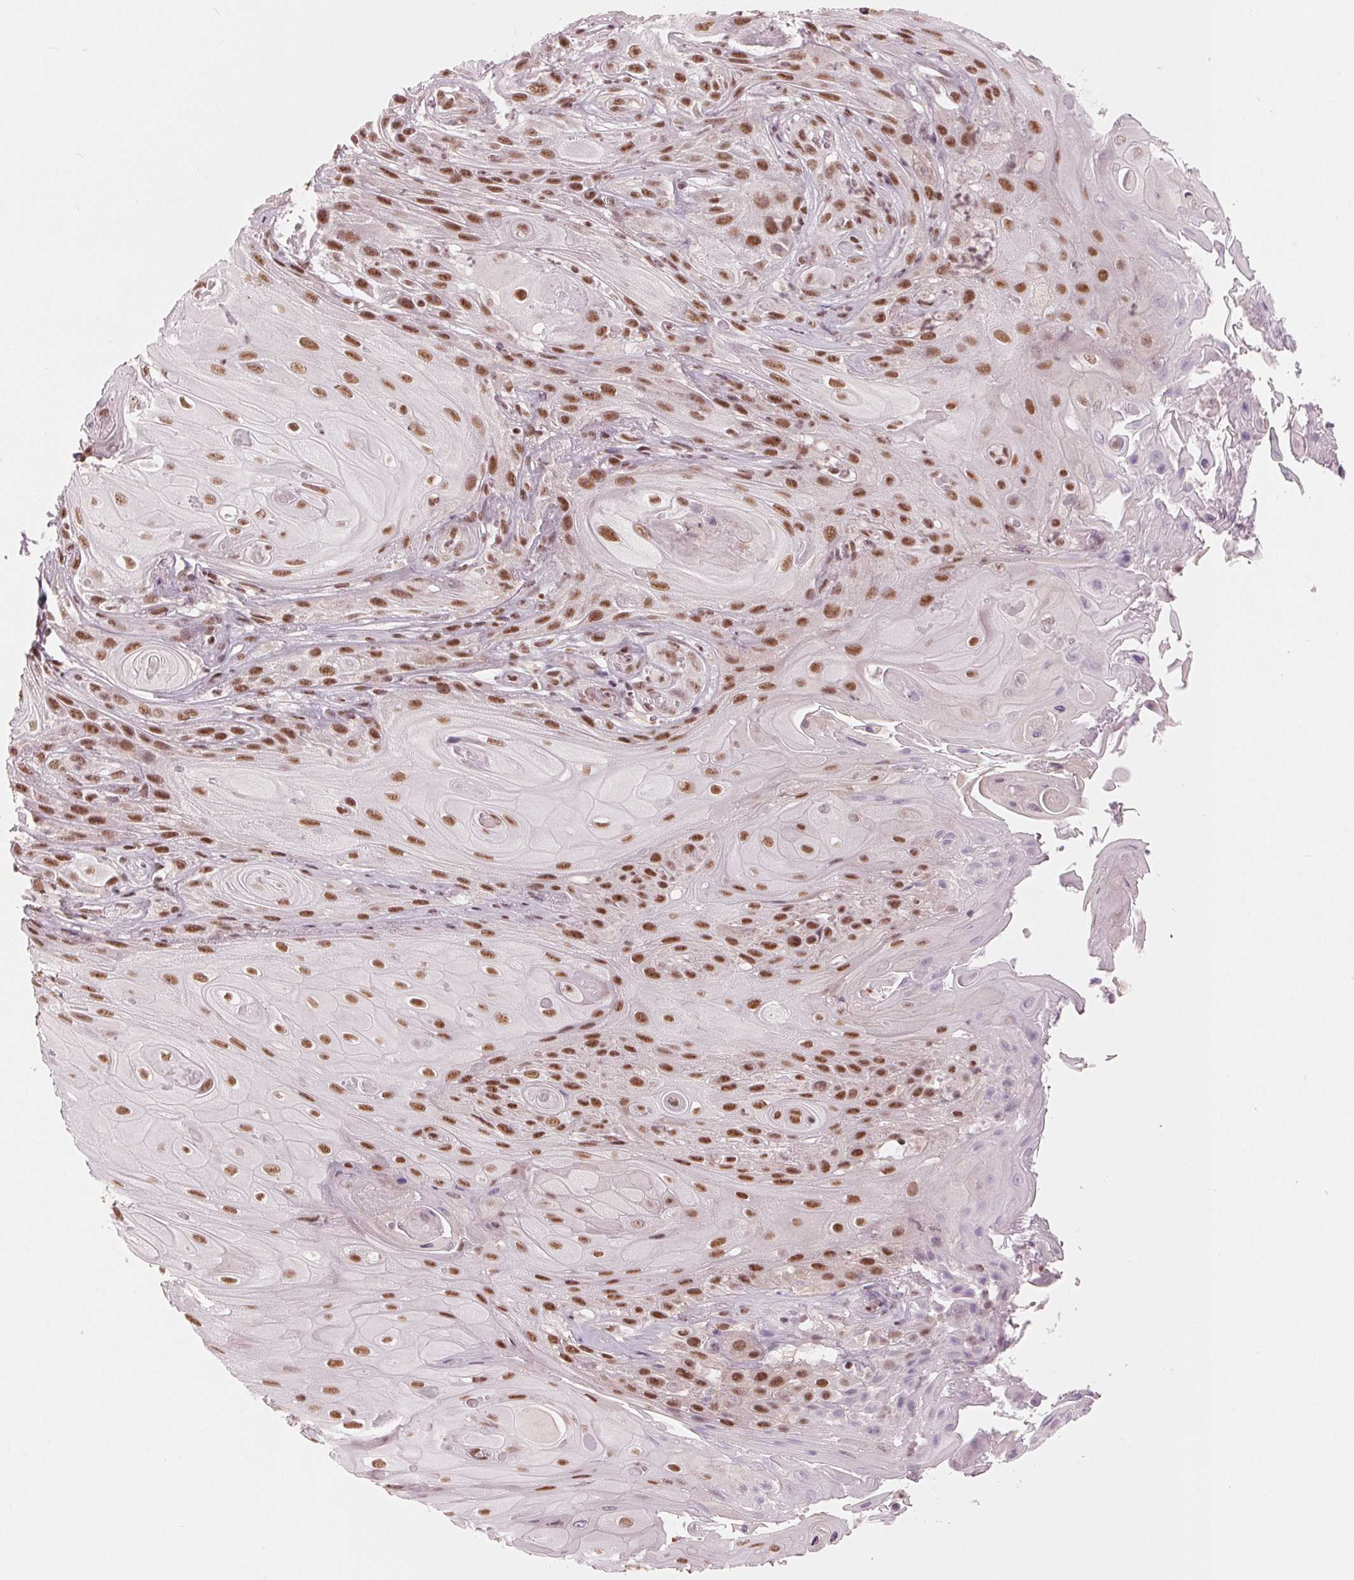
{"staining": {"intensity": "moderate", "quantity": ">75%", "location": "nuclear"}, "tissue": "skin cancer", "cell_type": "Tumor cells", "image_type": "cancer", "snomed": [{"axis": "morphology", "description": "Squamous cell carcinoma, NOS"}, {"axis": "topography", "description": "Skin"}], "caption": "This is an image of IHC staining of skin squamous cell carcinoma, which shows moderate expression in the nuclear of tumor cells.", "gene": "LSM2", "patient": {"sex": "male", "age": 62}}